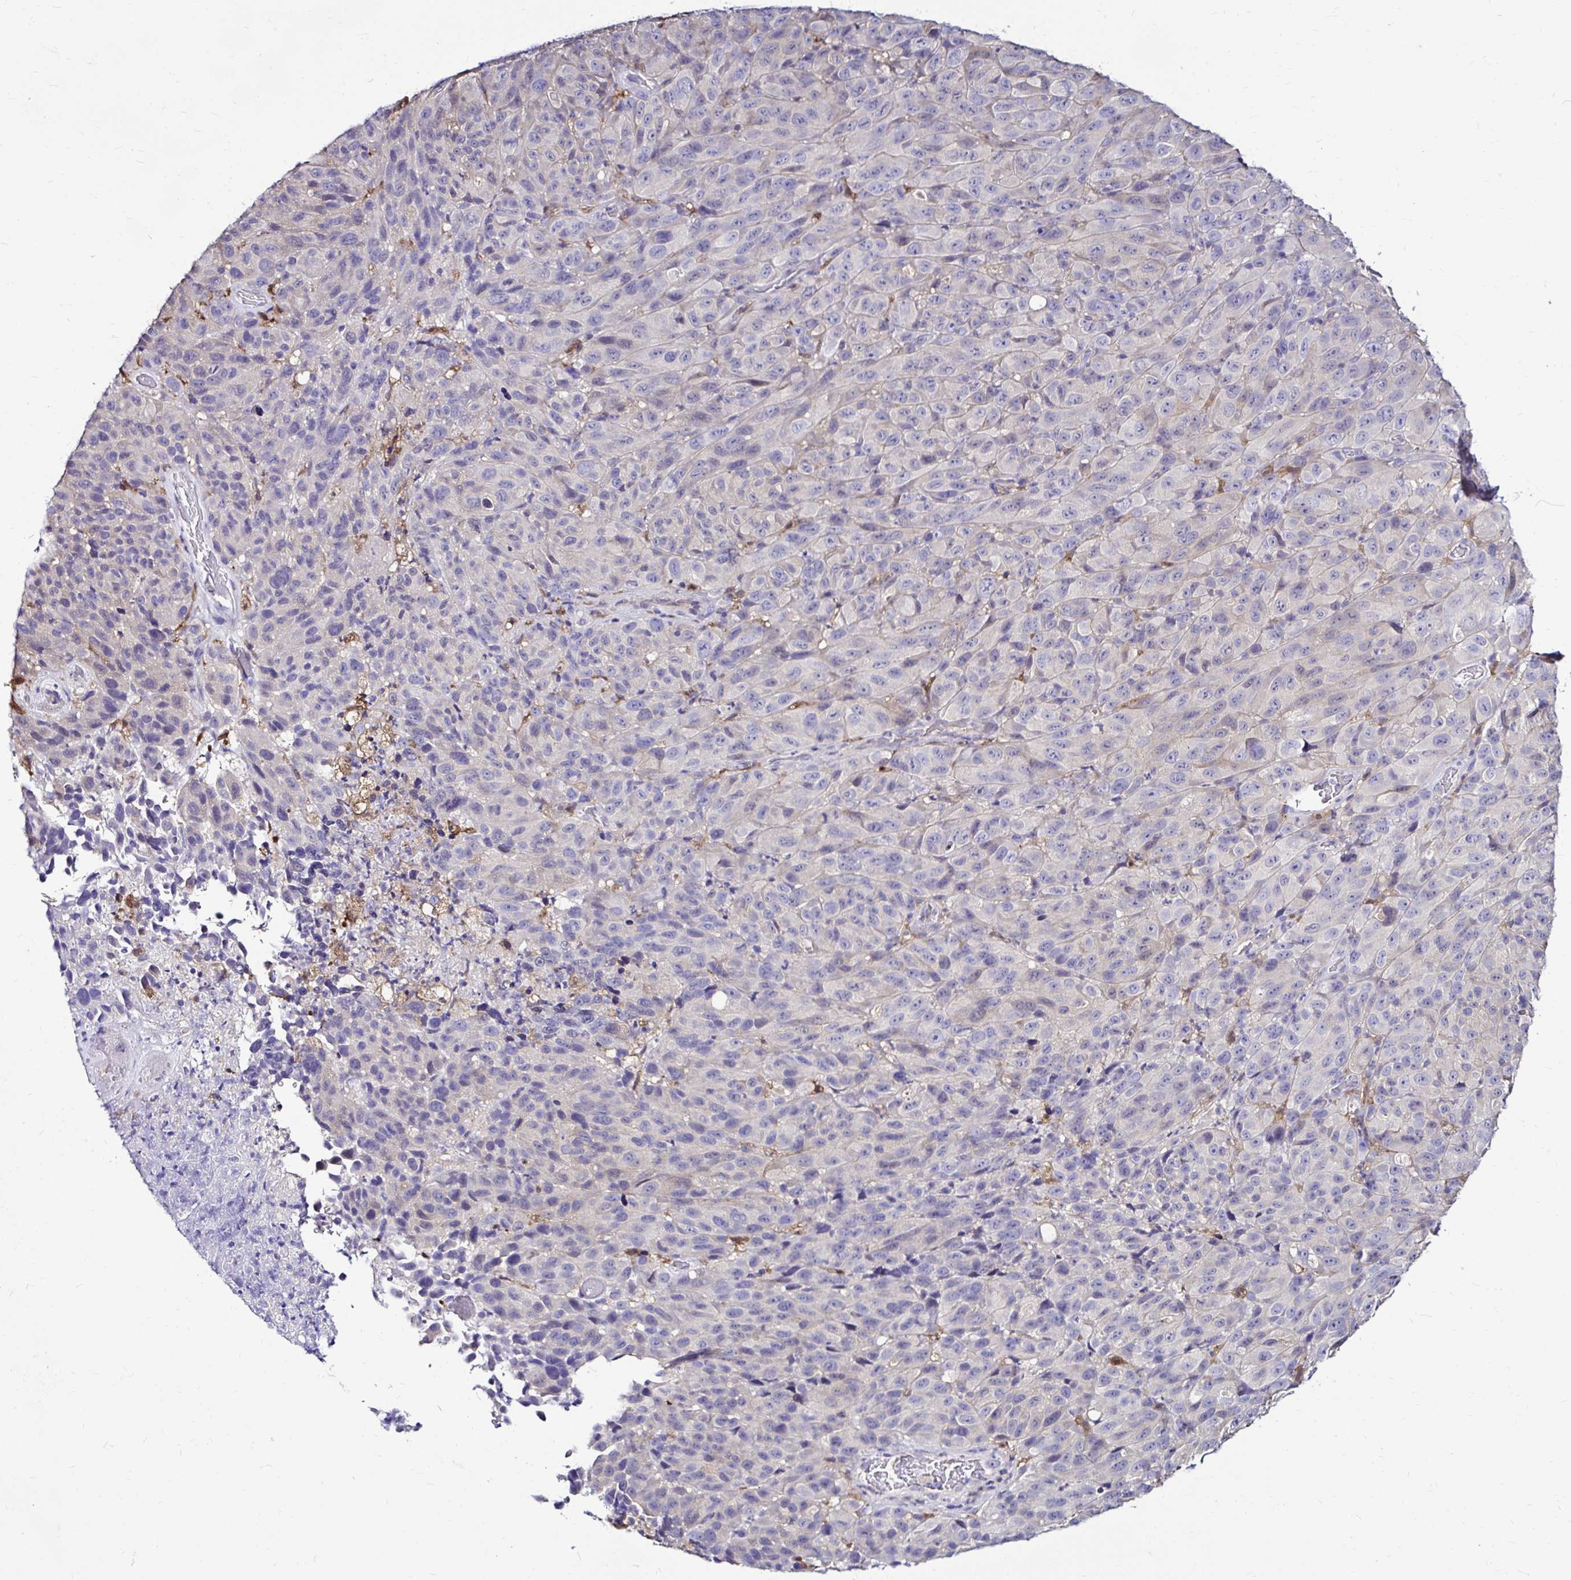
{"staining": {"intensity": "negative", "quantity": "none", "location": "none"}, "tissue": "melanoma", "cell_type": "Tumor cells", "image_type": "cancer", "snomed": [{"axis": "morphology", "description": "Malignant melanoma, NOS"}, {"axis": "topography", "description": "Skin"}], "caption": "Micrograph shows no protein staining in tumor cells of malignant melanoma tissue.", "gene": "IDH1", "patient": {"sex": "male", "age": 85}}